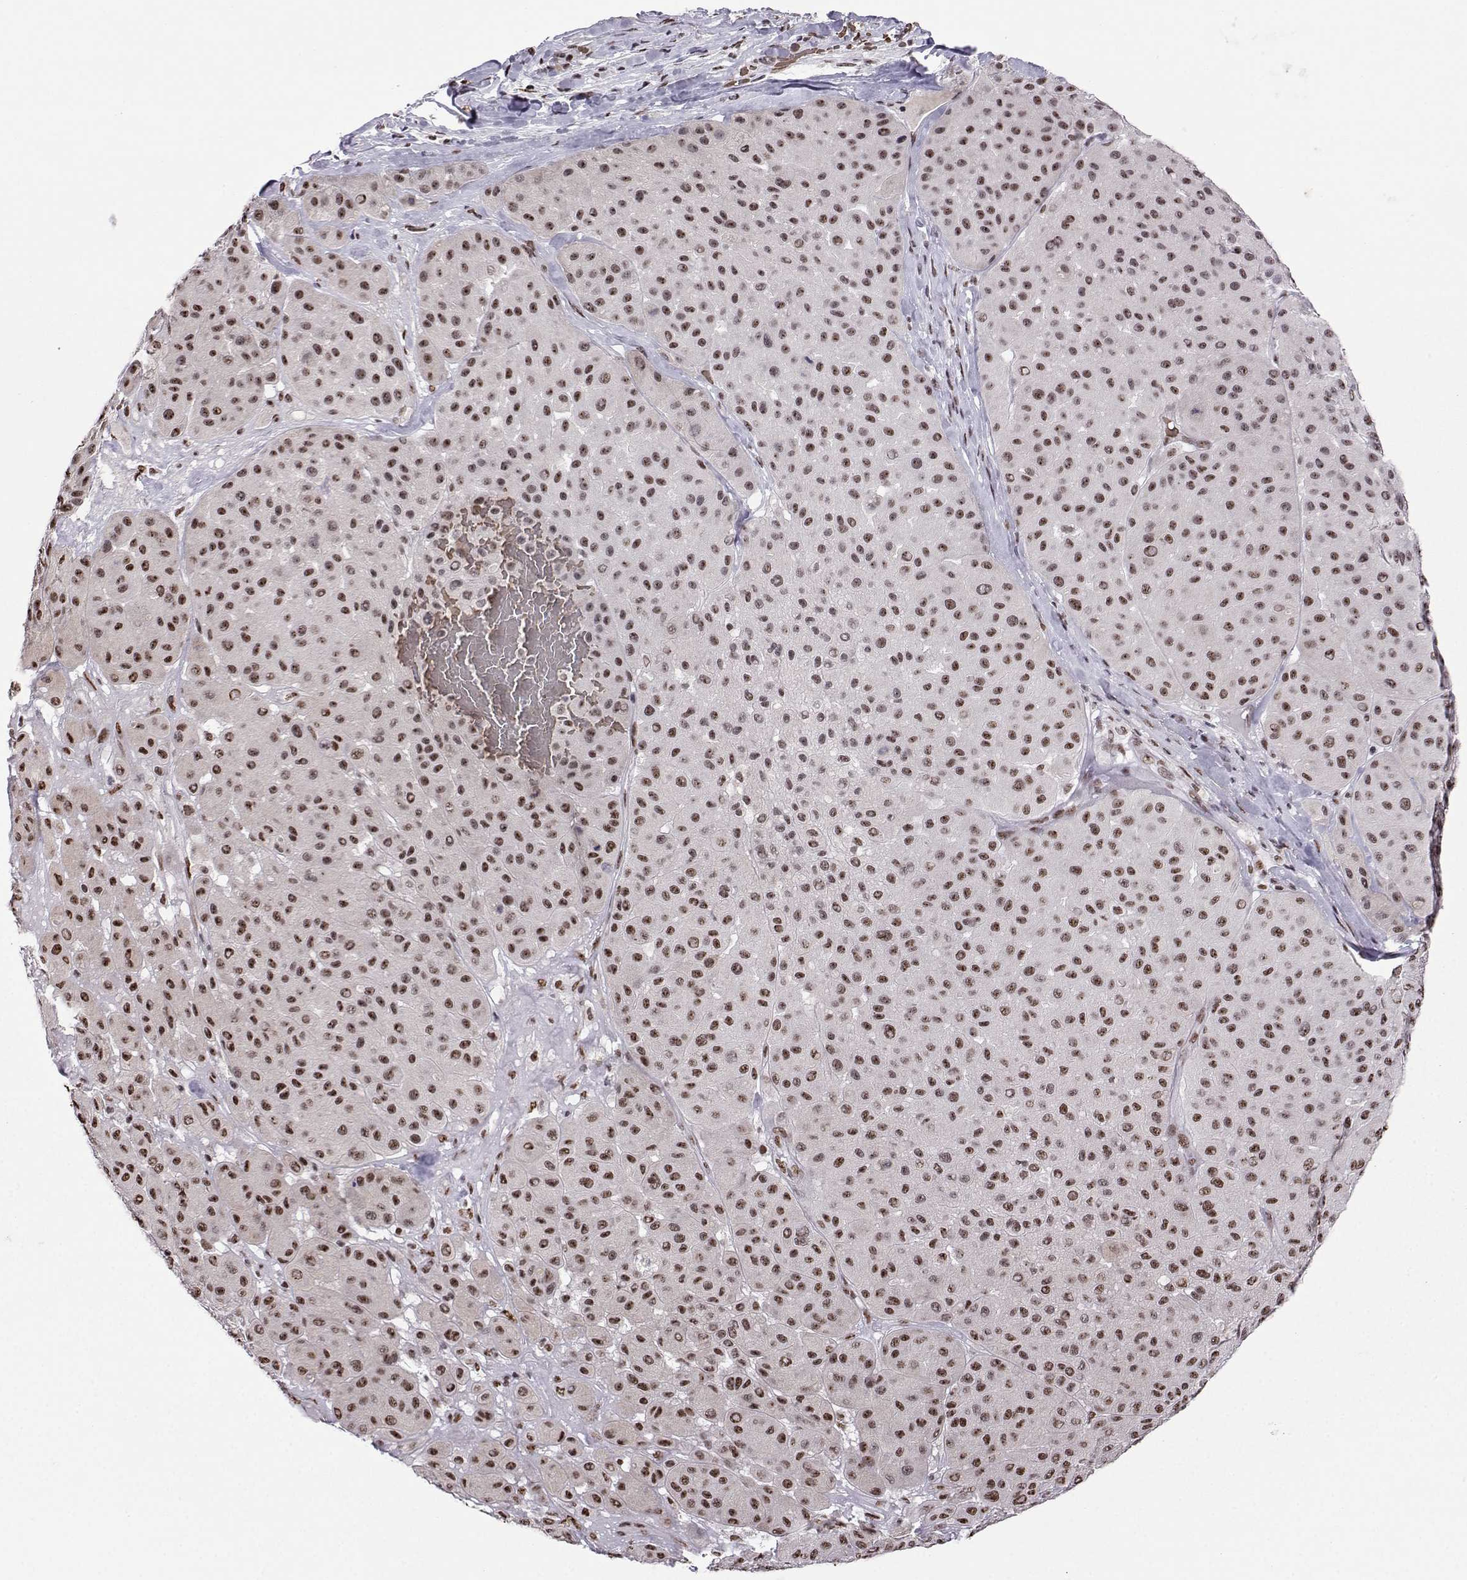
{"staining": {"intensity": "moderate", "quantity": ">75%", "location": "nuclear"}, "tissue": "melanoma", "cell_type": "Tumor cells", "image_type": "cancer", "snomed": [{"axis": "morphology", "description": "Malignant melanoma, Metastatic site"}, {"axis": "topography", "description": "Smooth muscle"}], "caption": "Moderate nuclear expression for a protein is present in approximately >75% of tumor cells of melanoma using IHC.", "gene": "CCNK", "patient": {"sex": "male", "age": 41}}